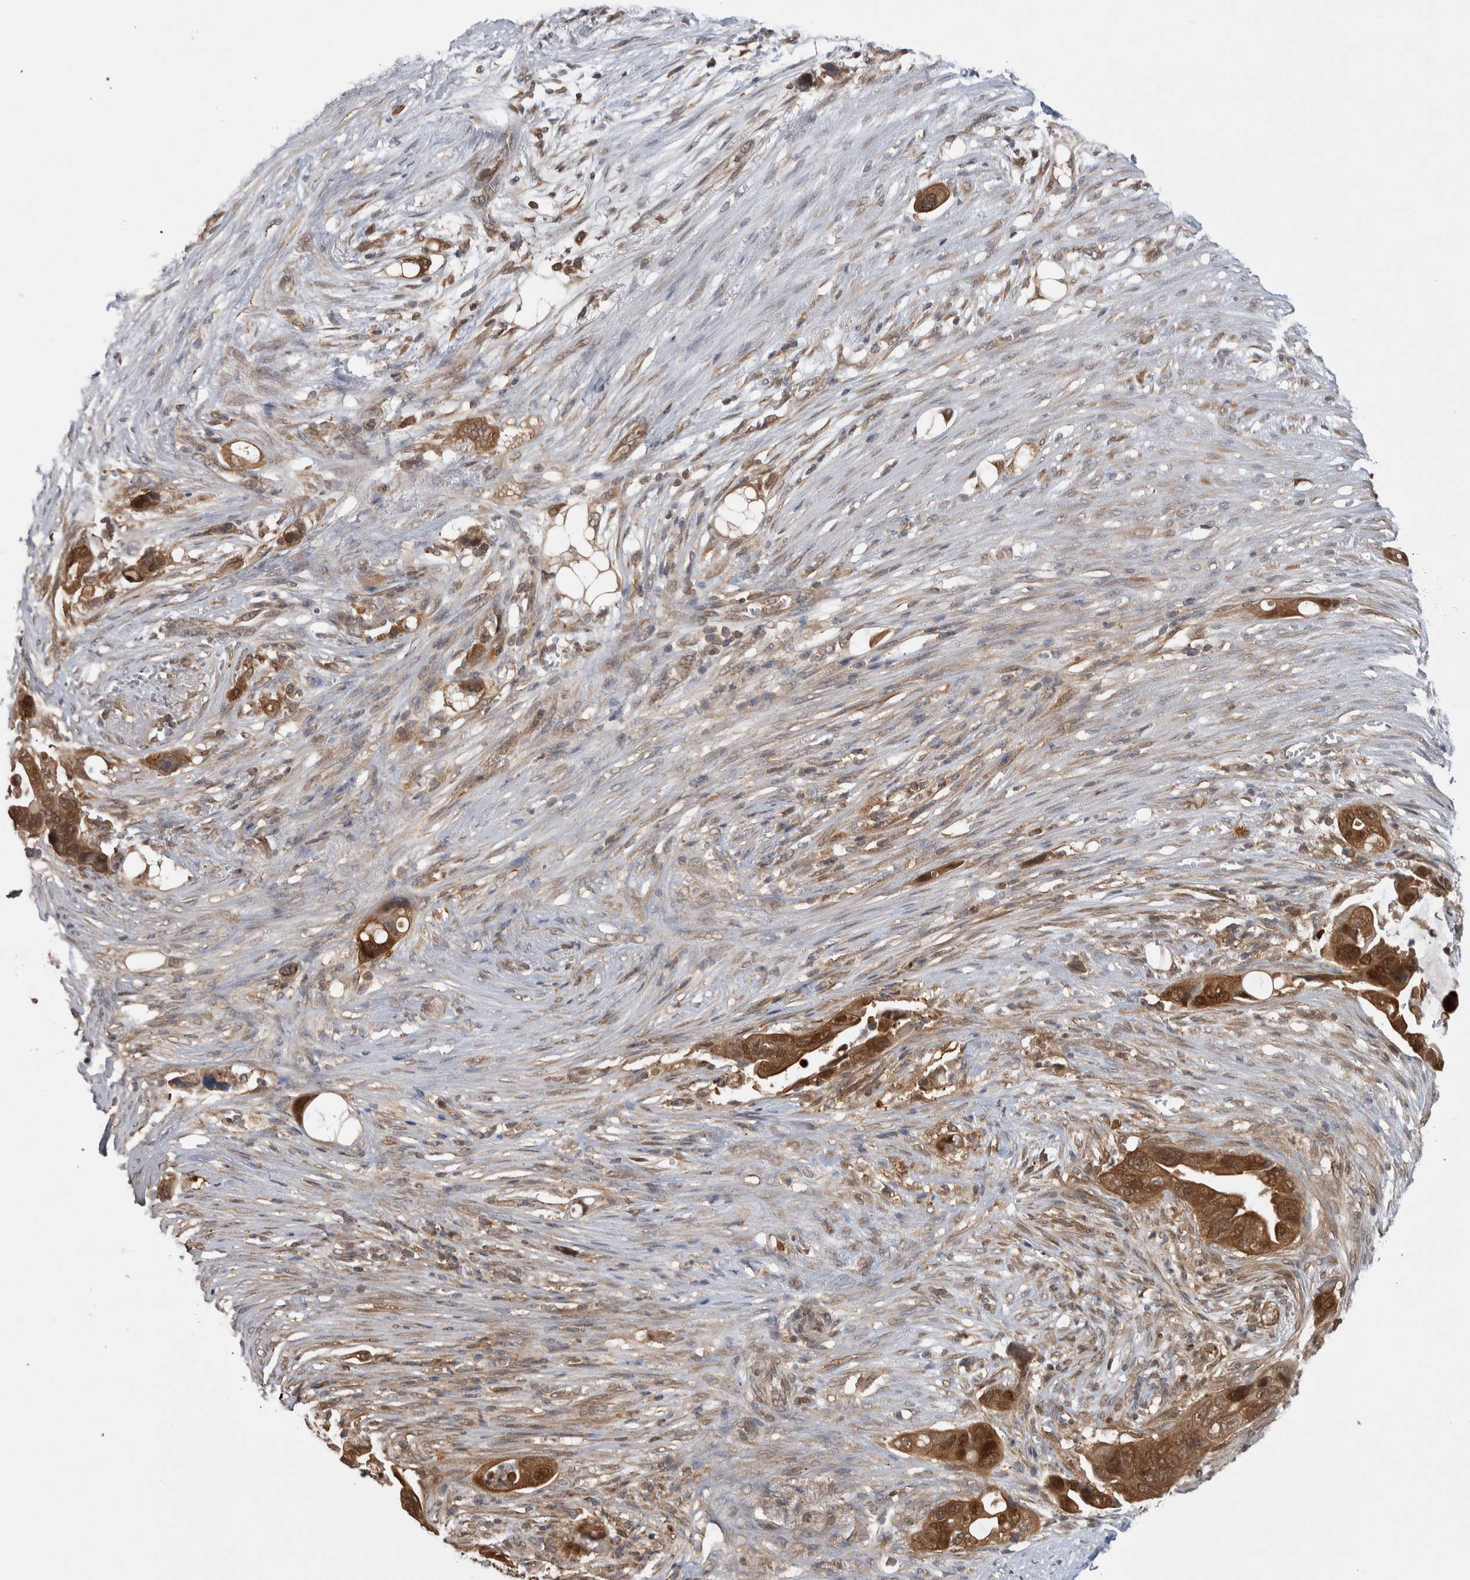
{"staining": {"intensity": "strong", "quantity": ">75%", "location": "cytoplasmic/membranous,nuclear"}, "tissue": "pancreatic cancer", "cell_type": "Tumor cells", "image_type": "cancer", "snomed": [{"axis": "morphology", "description": "Adenocarcinoma, NOS"}, {"axis": "topography", "description": "Pancreas"}], "caption": "Immunohistochemistry image of human pancreatic cancer (adenocarcinoma) stained for a protein (brown), which shows high levels of strong cytoplasmic/membranous and nuclear staining in approximately >75% of tumor cells.", "gene": "ASTN2", "patient": {"sex": "female", "age": 72}}